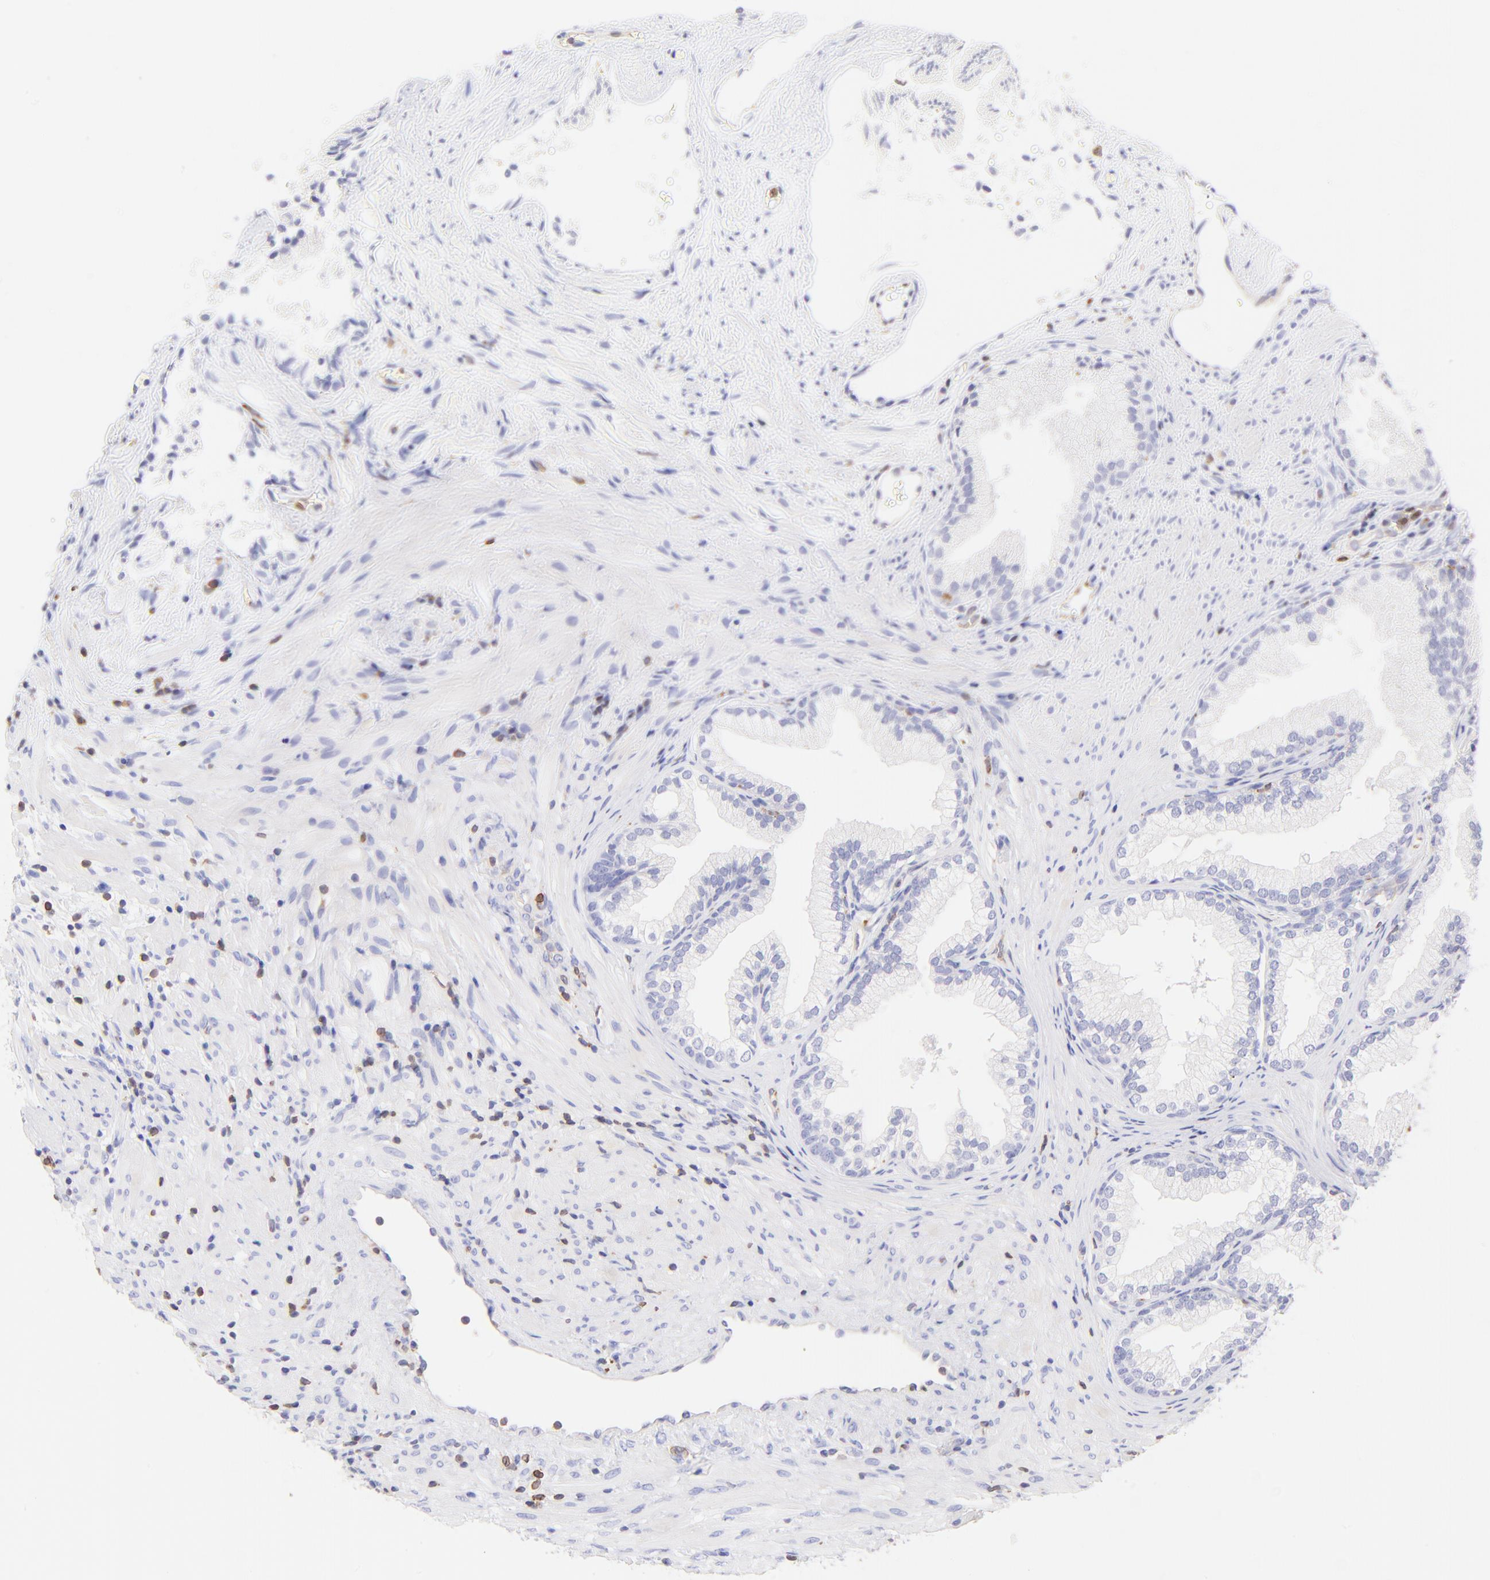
{"staining": {"intensity": "negative", "quantity": "none", "location": "none"}, "tissue": "prostate", "cell_type": "Glandular cells", "image_type": "normal", "snomed": [{"axis": "morphology", "description": "Normal tissue, NOS"}, {"axis": "topography", "description": "Prostate"}], "caption": "Prostate stained for a protein using immunohistochemistry (IHC) reveals no expression glandular cells.", "gene": "IRAG2", "patient": {"sex": "male", "age": 76}}